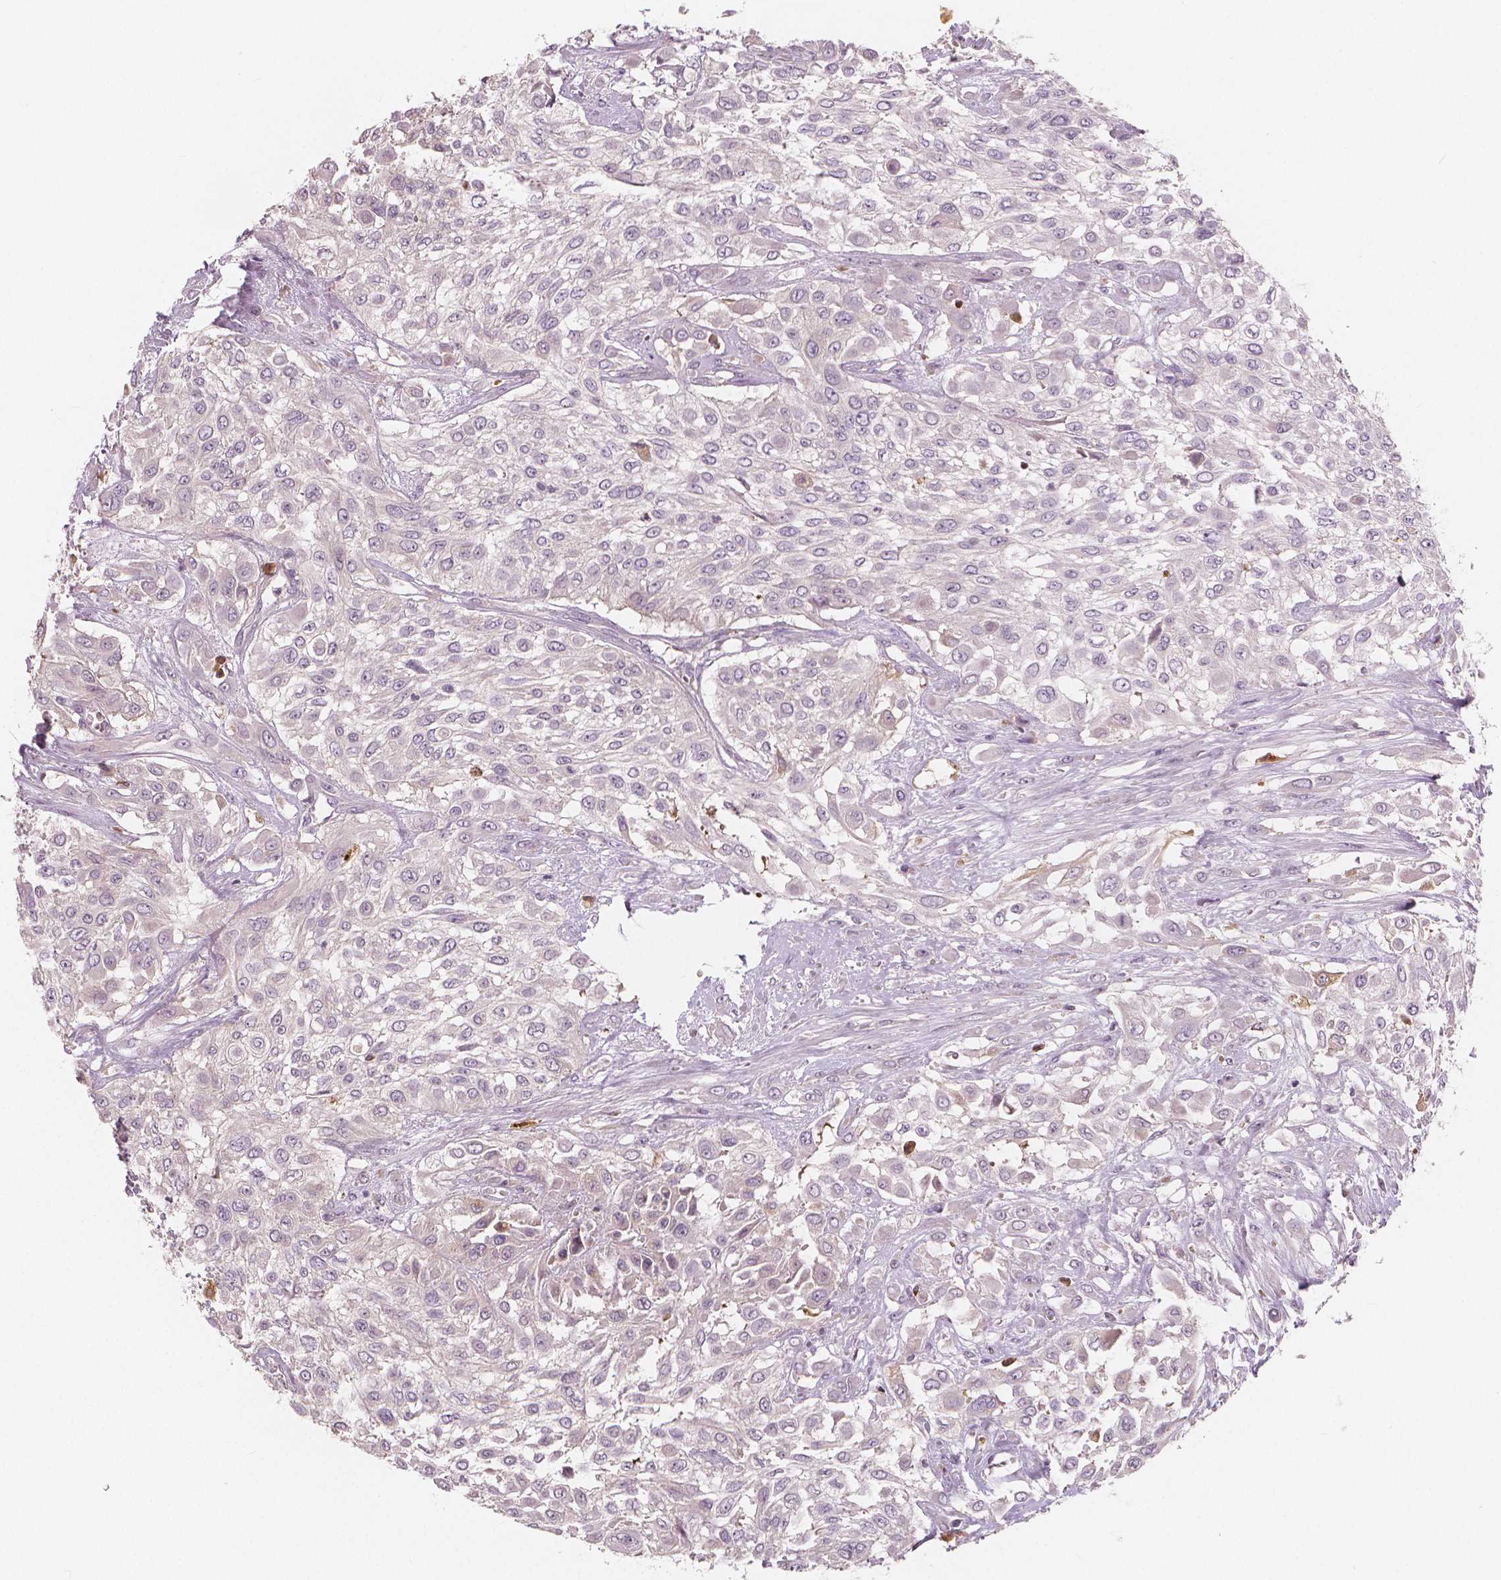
{"staining": {"intensity": "negative", "quantity": "none", "location": "none"}, "tissue": "urothelial cancer", "cell_type": "Tumor cells", "image_type": "cancer", "snomed": [{"axis": "morphology", "description": "Urothelial carcinoma, High grade"}, {"axis": "topography", "description": "Urinary bladder"}], "caption": "Immunohistochemistry (IHC) of urothelial cancer shows no positivity in tumor cells. (Stains: DAB (3,3'-diaminobenzidine) IHC with hematoxylin counter stain, Microscopy: brightfield microscopy at high magnification).", "gene": "RNASE7", "patient": {"sex": "male", "age": 57}}